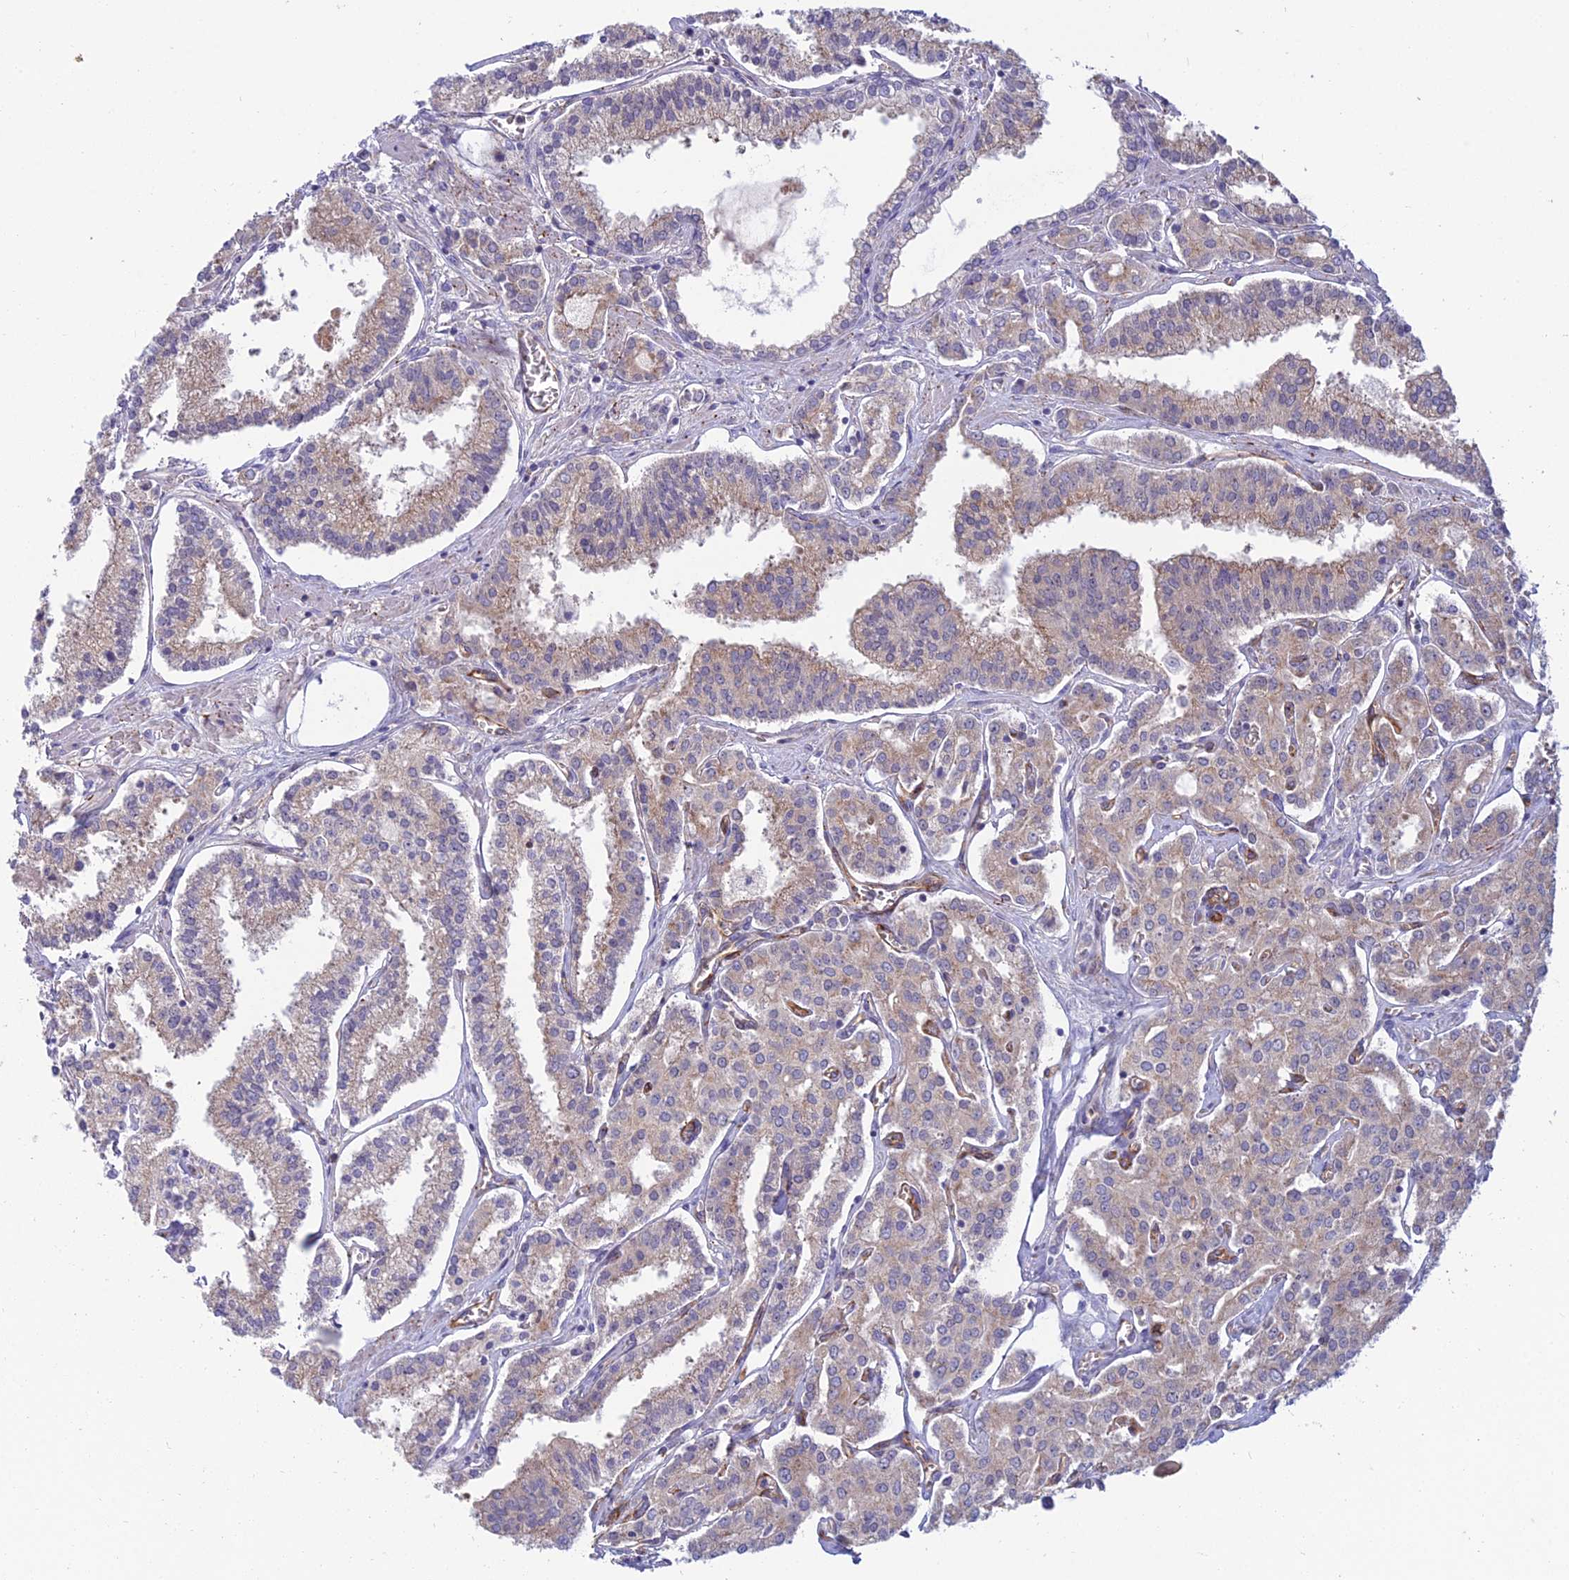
{"staining": {"intensity": "weak", "quantity": "<25%", "location": "cytoplasmic/membranous"}, "tissue": "prostate cancer", "cell_type": "Tumor cells", "image_type": "cancer", "snomed": [{"axis": "morphology", "description": "Adenocarcinoma, High grade"}, {"axis": "topography", "description": "Prostate"}], "caption": "High magnification brightfield microscopy of adenocarcinoma (high-grade) (prostate) stained with DAB (brown) and counterstained with hematoxylin (blue): tumor cells show no significant expression.", "gene": "DUS2", "patient": {"sex": "male", "age": 71}}